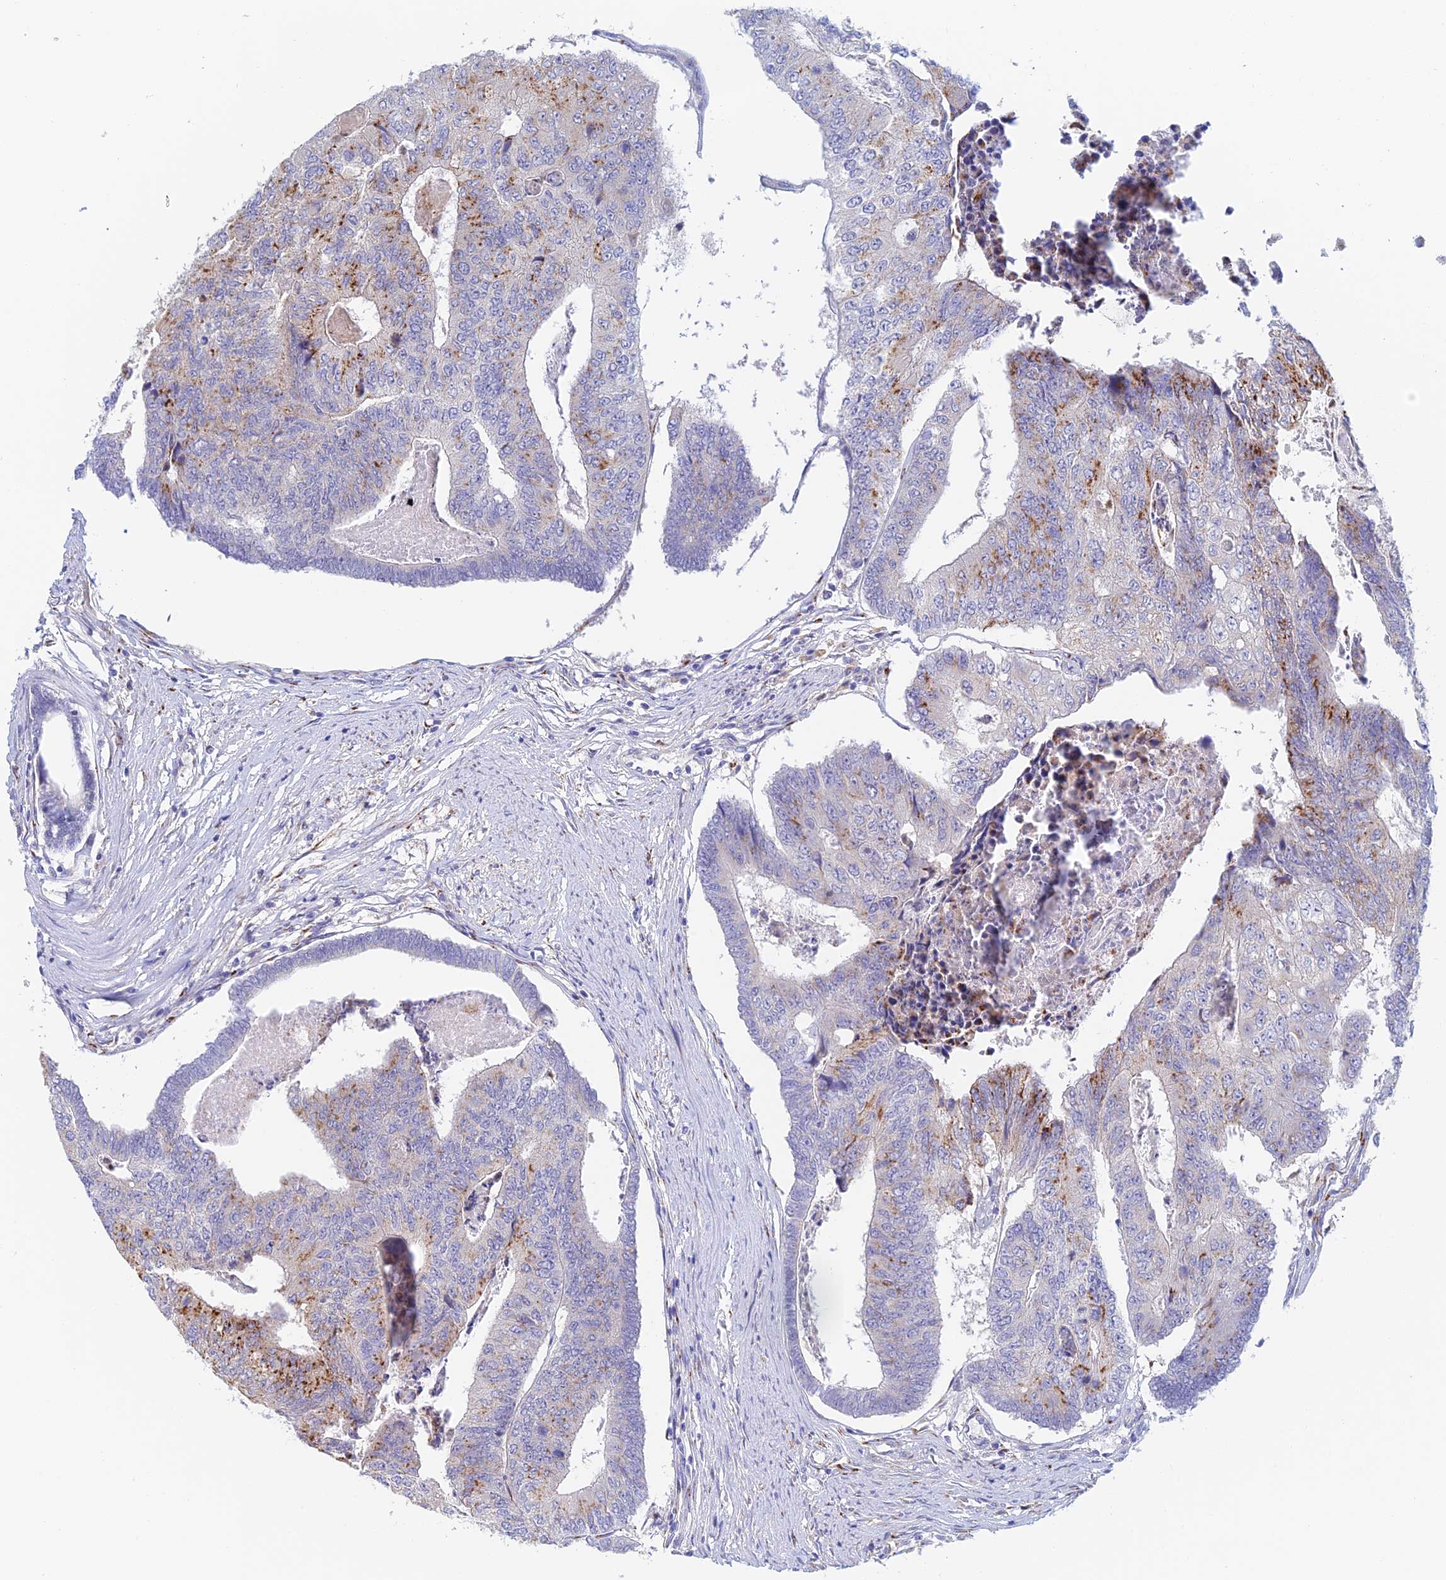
{"staining": {"intensity": "strong", "quantity": "<25%", "location": "cytoplasmic/membranous"}, "tissue": "colorectal cancer", "cell_type": "Tumor cells", "image_type": "cancer", "snomed": [{"axis": "morphology", "description": "Adenocarcinoma, NOS"}, {"axis": "topography", "description": "Colon"}], "caption": "Immunohistochemistry (IHC) (DAB (3,3'-diaminobenzidine)) staining of adenocarcinoma (colorectal) reveals strong cytoplasmic/membranous protein expression in approximately <25% of tumor cells.", "gene": "SLC24A3", "patient": {"sex": "female", "age": 67}}